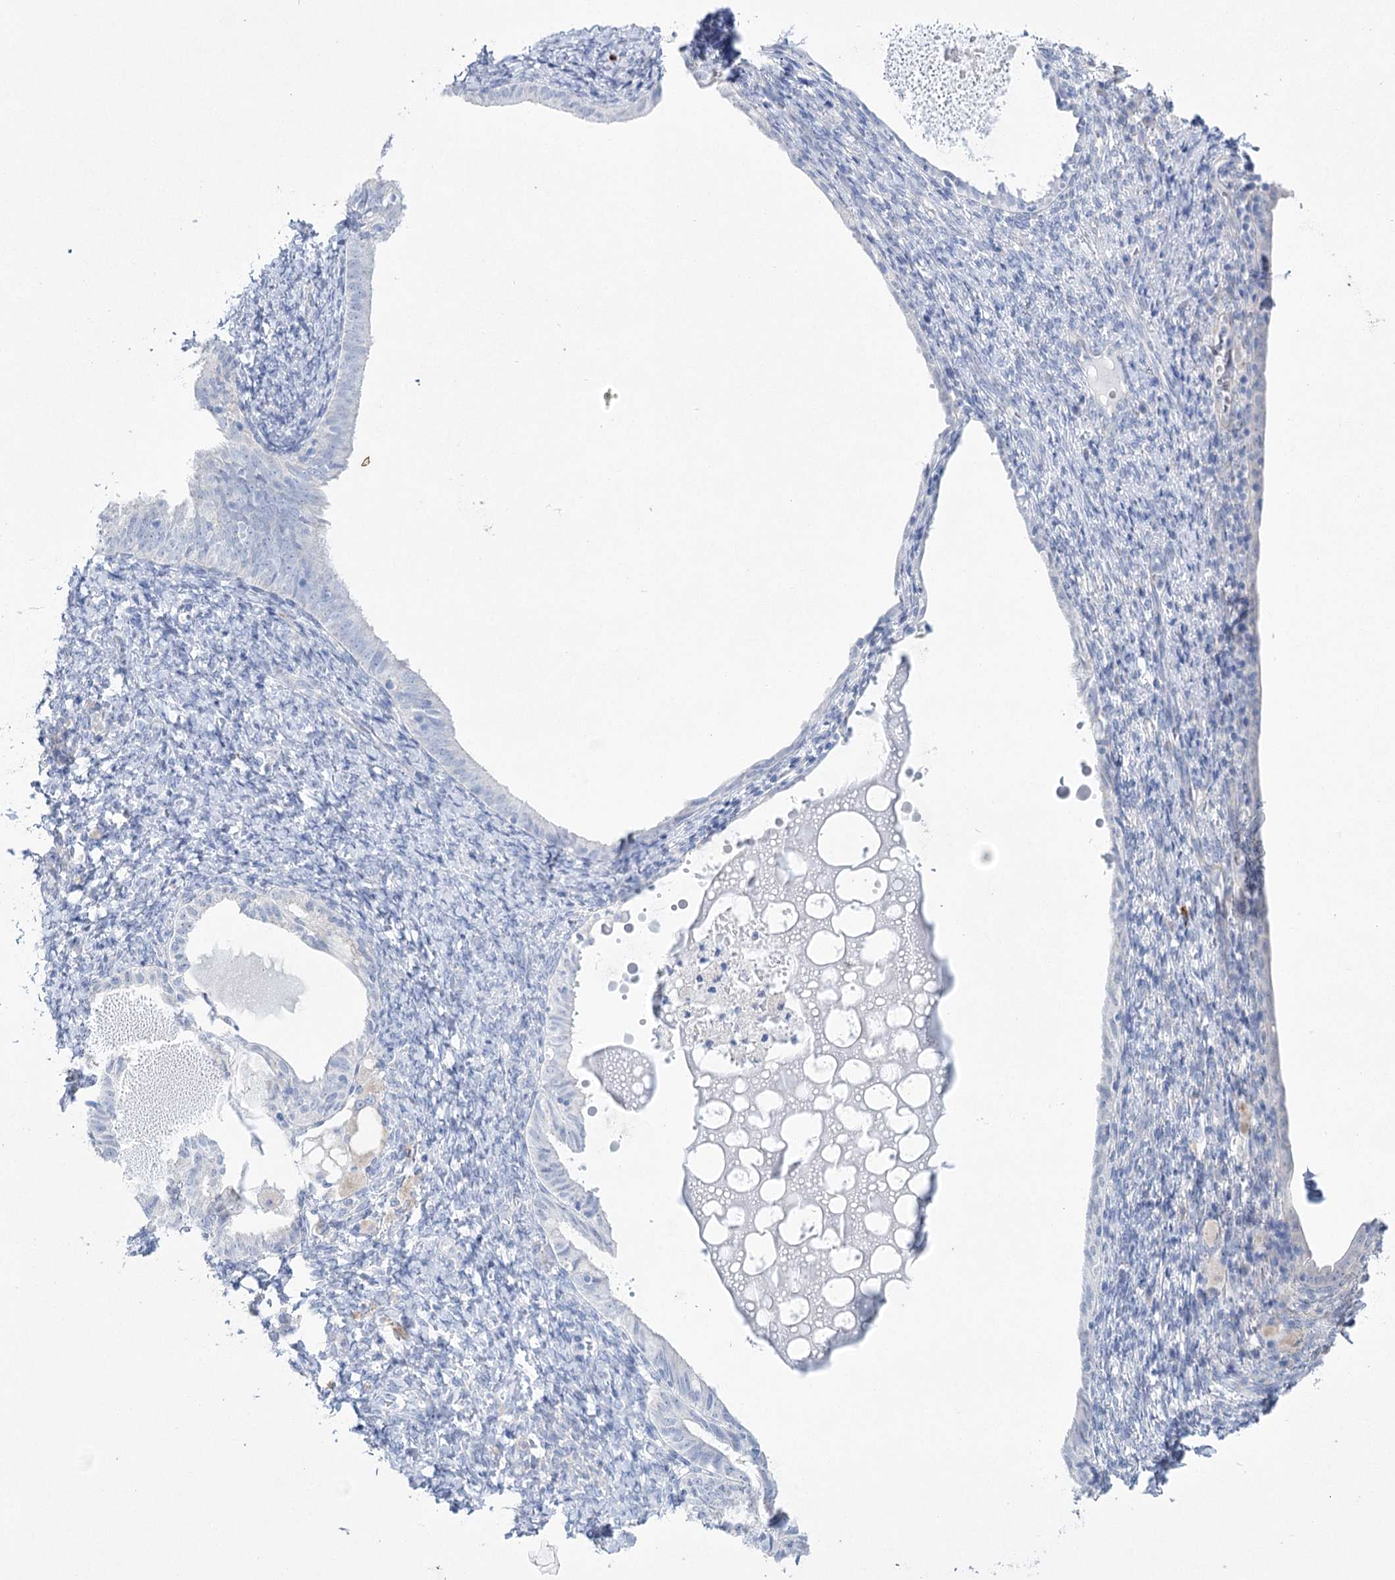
{"staining": {"intensity": "negative", "quantity": "none", "location": "none"}, "tissue": "endometrium", "cell_type": "Cells in endometrial stroma", "image_type": "normal", "snomed": [{"axis": "morphology", "description": "Normal tissue, NOS"}, {"axis": "topography", "description": "Endometrium"}], "caption": "DAB immunohistochemical staining of benign human endometrium reveals no significant expression in cells in endometrial stroma.", "gene": "CCDC88A", "patient": {"sex": "female", "age": 72}}